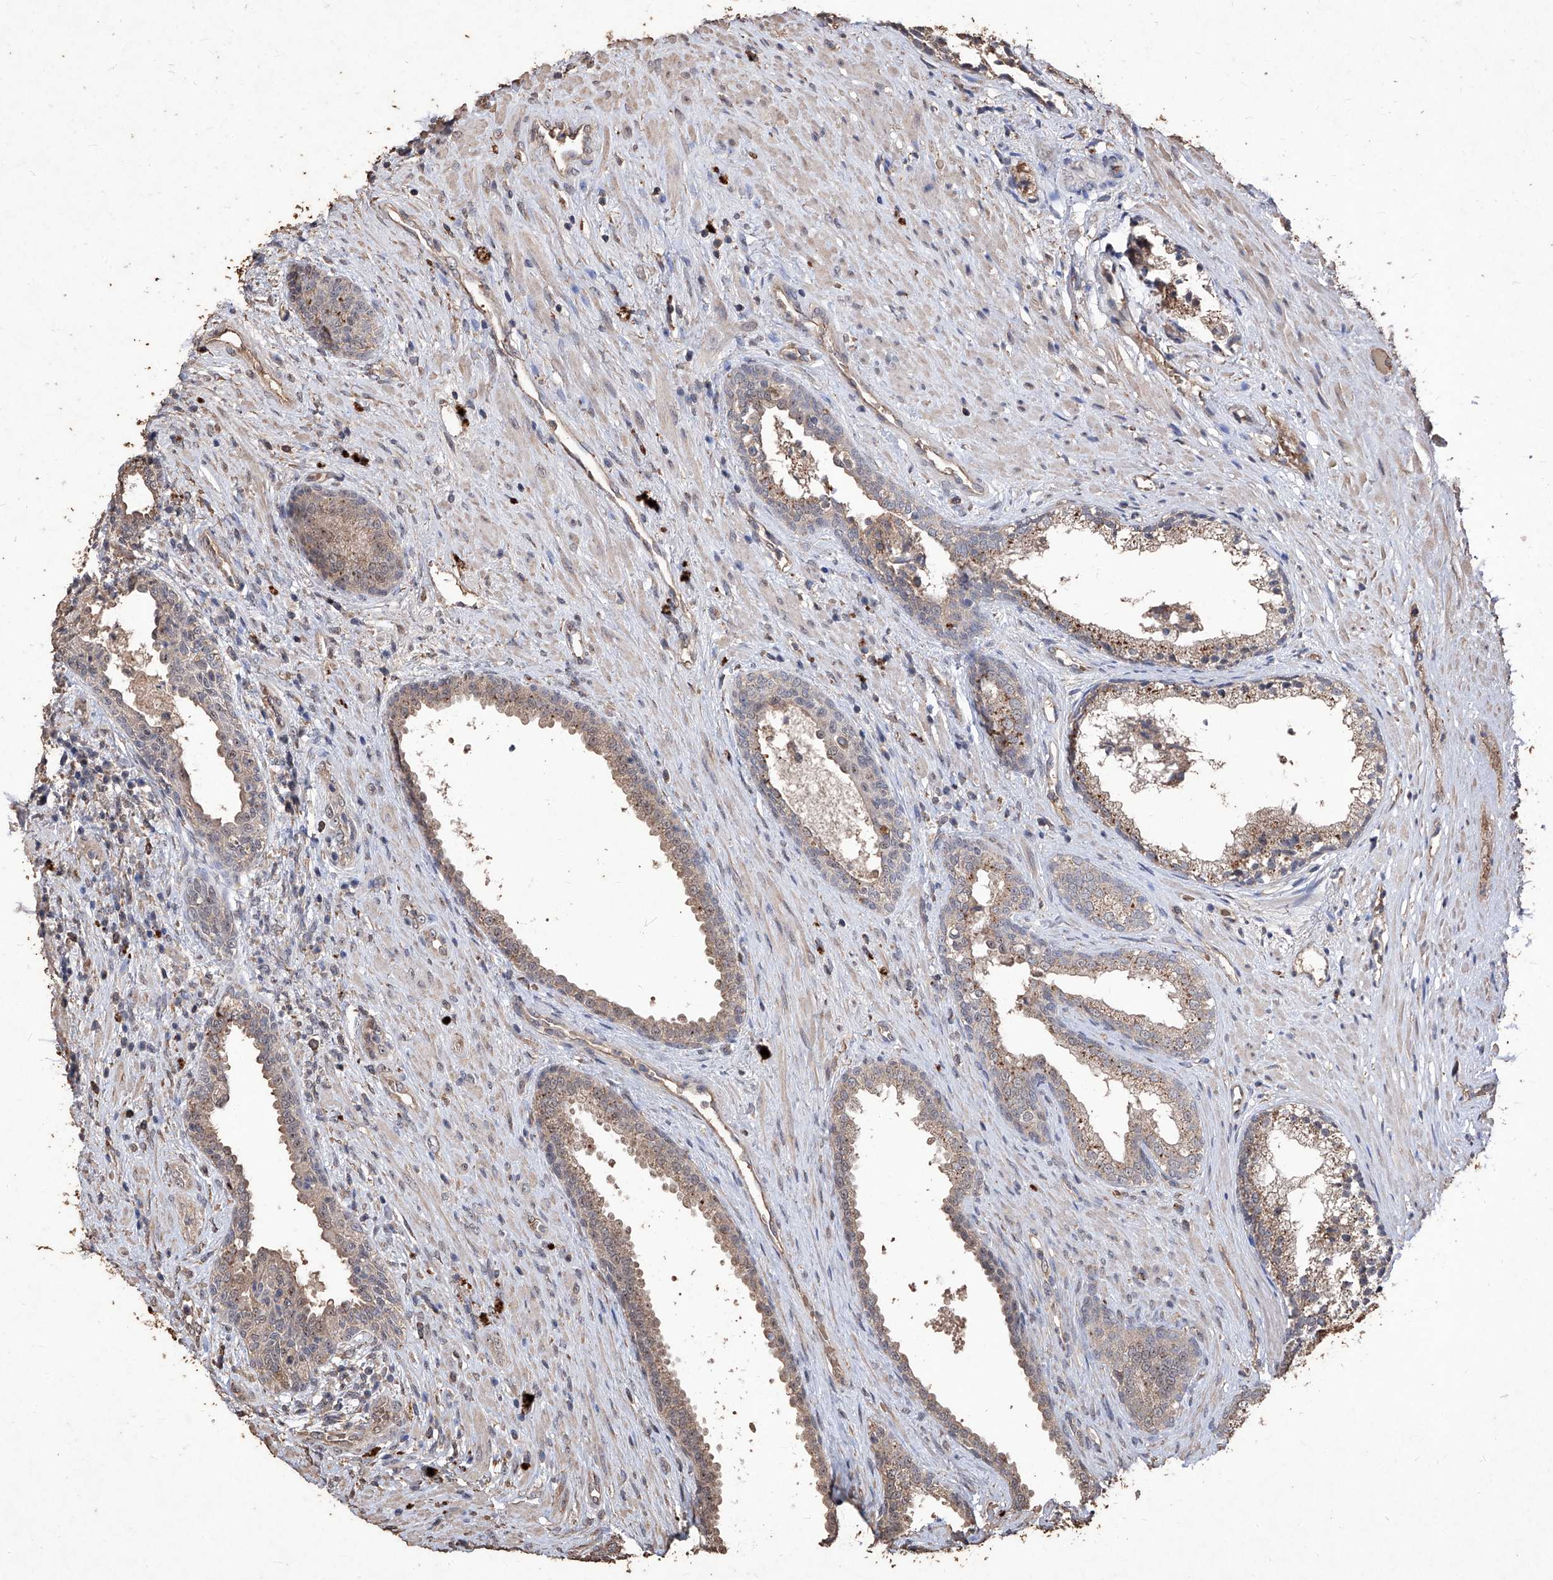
{"staining": {"intensity": "moderate", "quantity": "25%-75%", "location": "cytoplasmic/membranous"}, "tissue": "prostate", "cell_type": "Glandular cells", "image_type": "normal", "snomed": [{"axis": "morphology", "description": "Normal tissue, NOS"}, {"axis": "topography", "description": "Prostate"}], "caption": "The image demonstrates a brown stain indicating the presence of a protein in the cytoplasmic/membranous of glandular cells in prostate. The staining was performed using DAB (3,3'-diaminobenzidine), with brown indicating positive protein expression. Nuclei are stained blue with hematoxylin.", "gene": "EML1", "patient": {"sex": "male", "age": 76}}